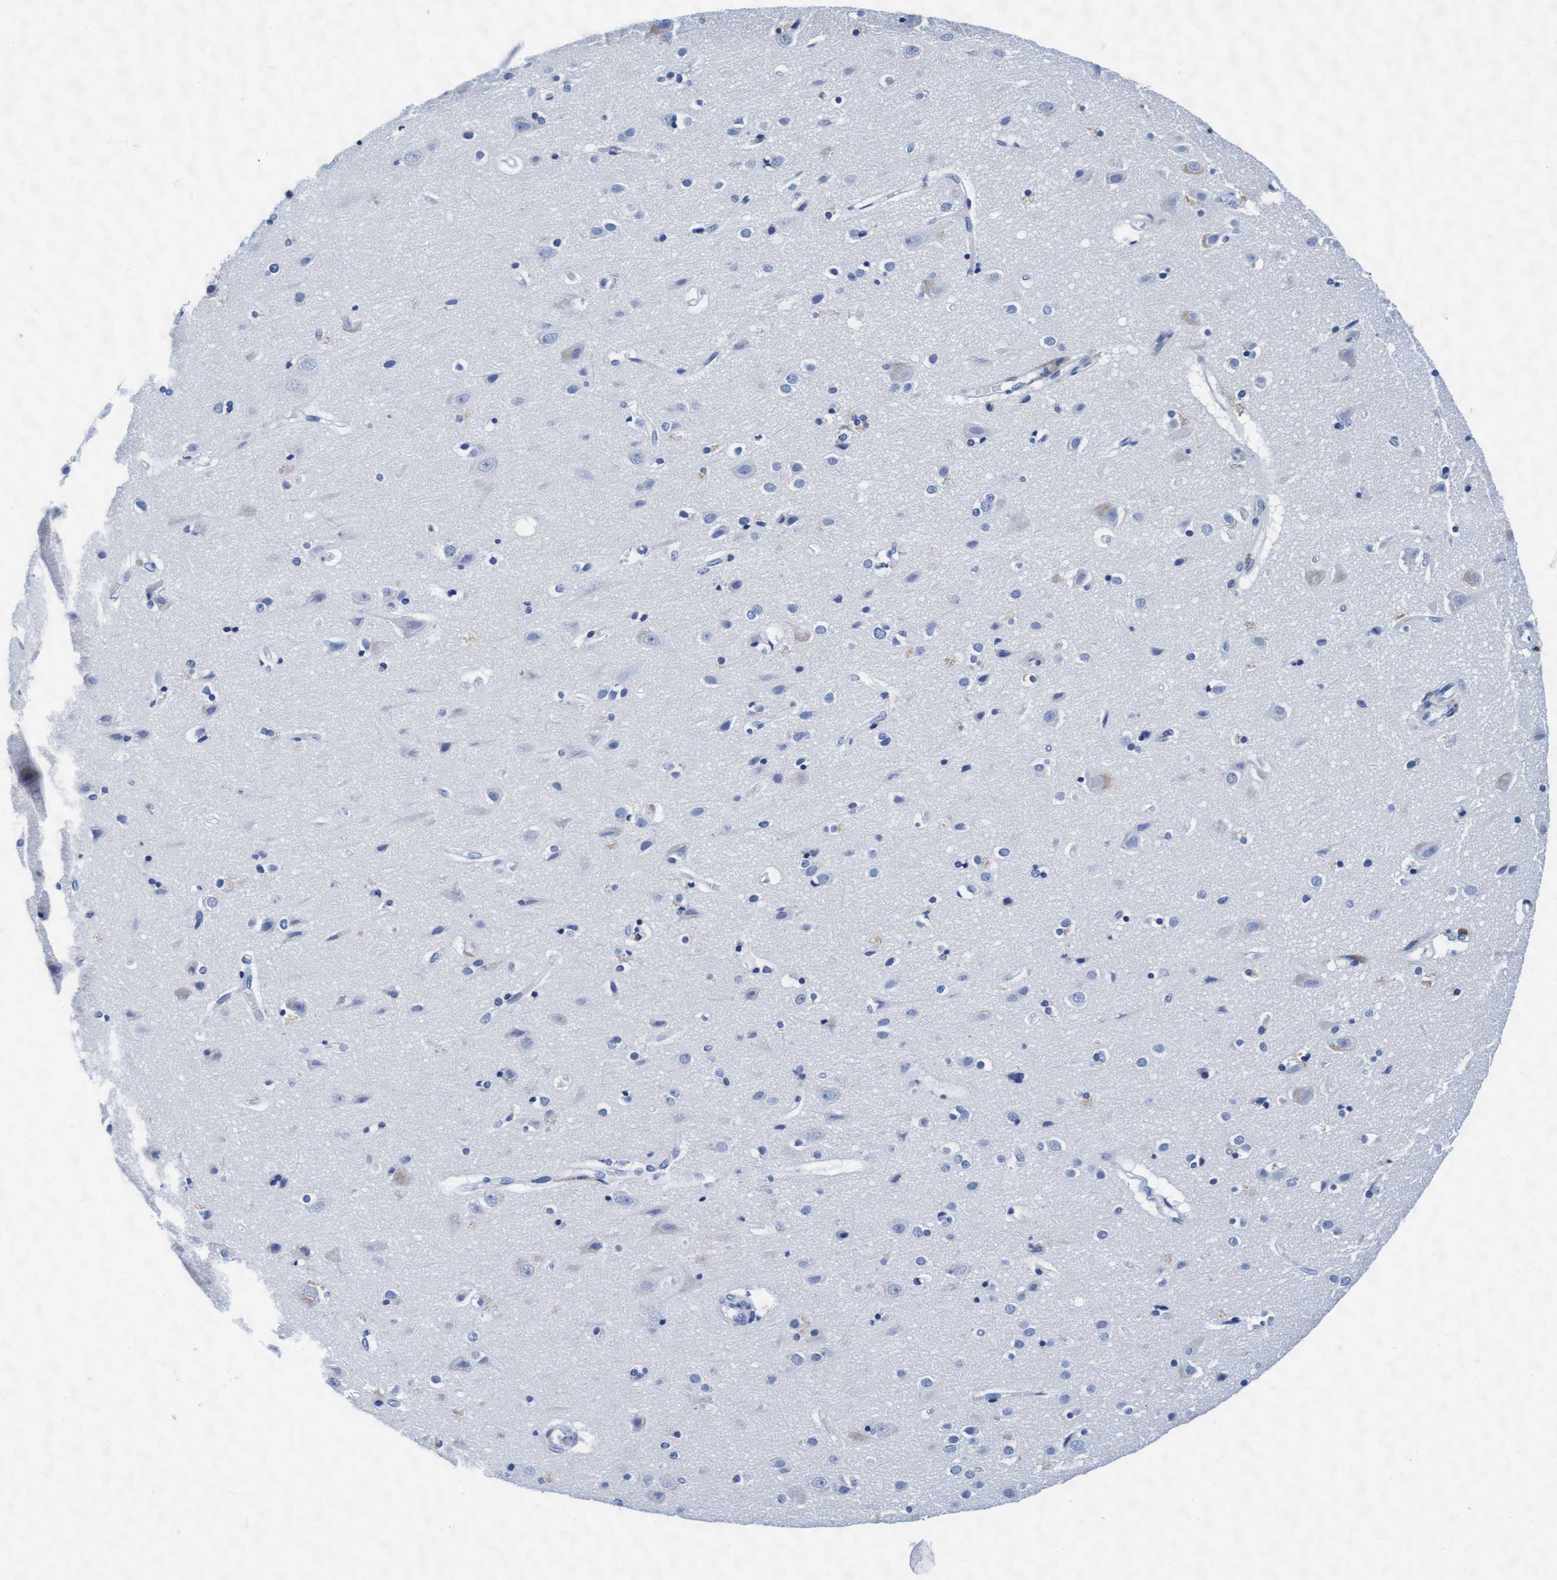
{"staining": {"intensity": "negative", "quantity": "none", "location": "none"}, "tissue": "cerebral cortex", "cell_type": "Endothelial cells", "image_type": "normal", "snomed": [{"axis": "morphology", "description": "Normal tissue, NOS"}, {"axis": "topography", "description": "Cerebral cortex"}], "caption": "This is a micrograph of immunohistochemistry (IHC) staining of unremarkable cerebral cortex, which shows no expression in endothelial cells.", "gene": "ARSG", "patient": {"sex": "male", "age": 54}}